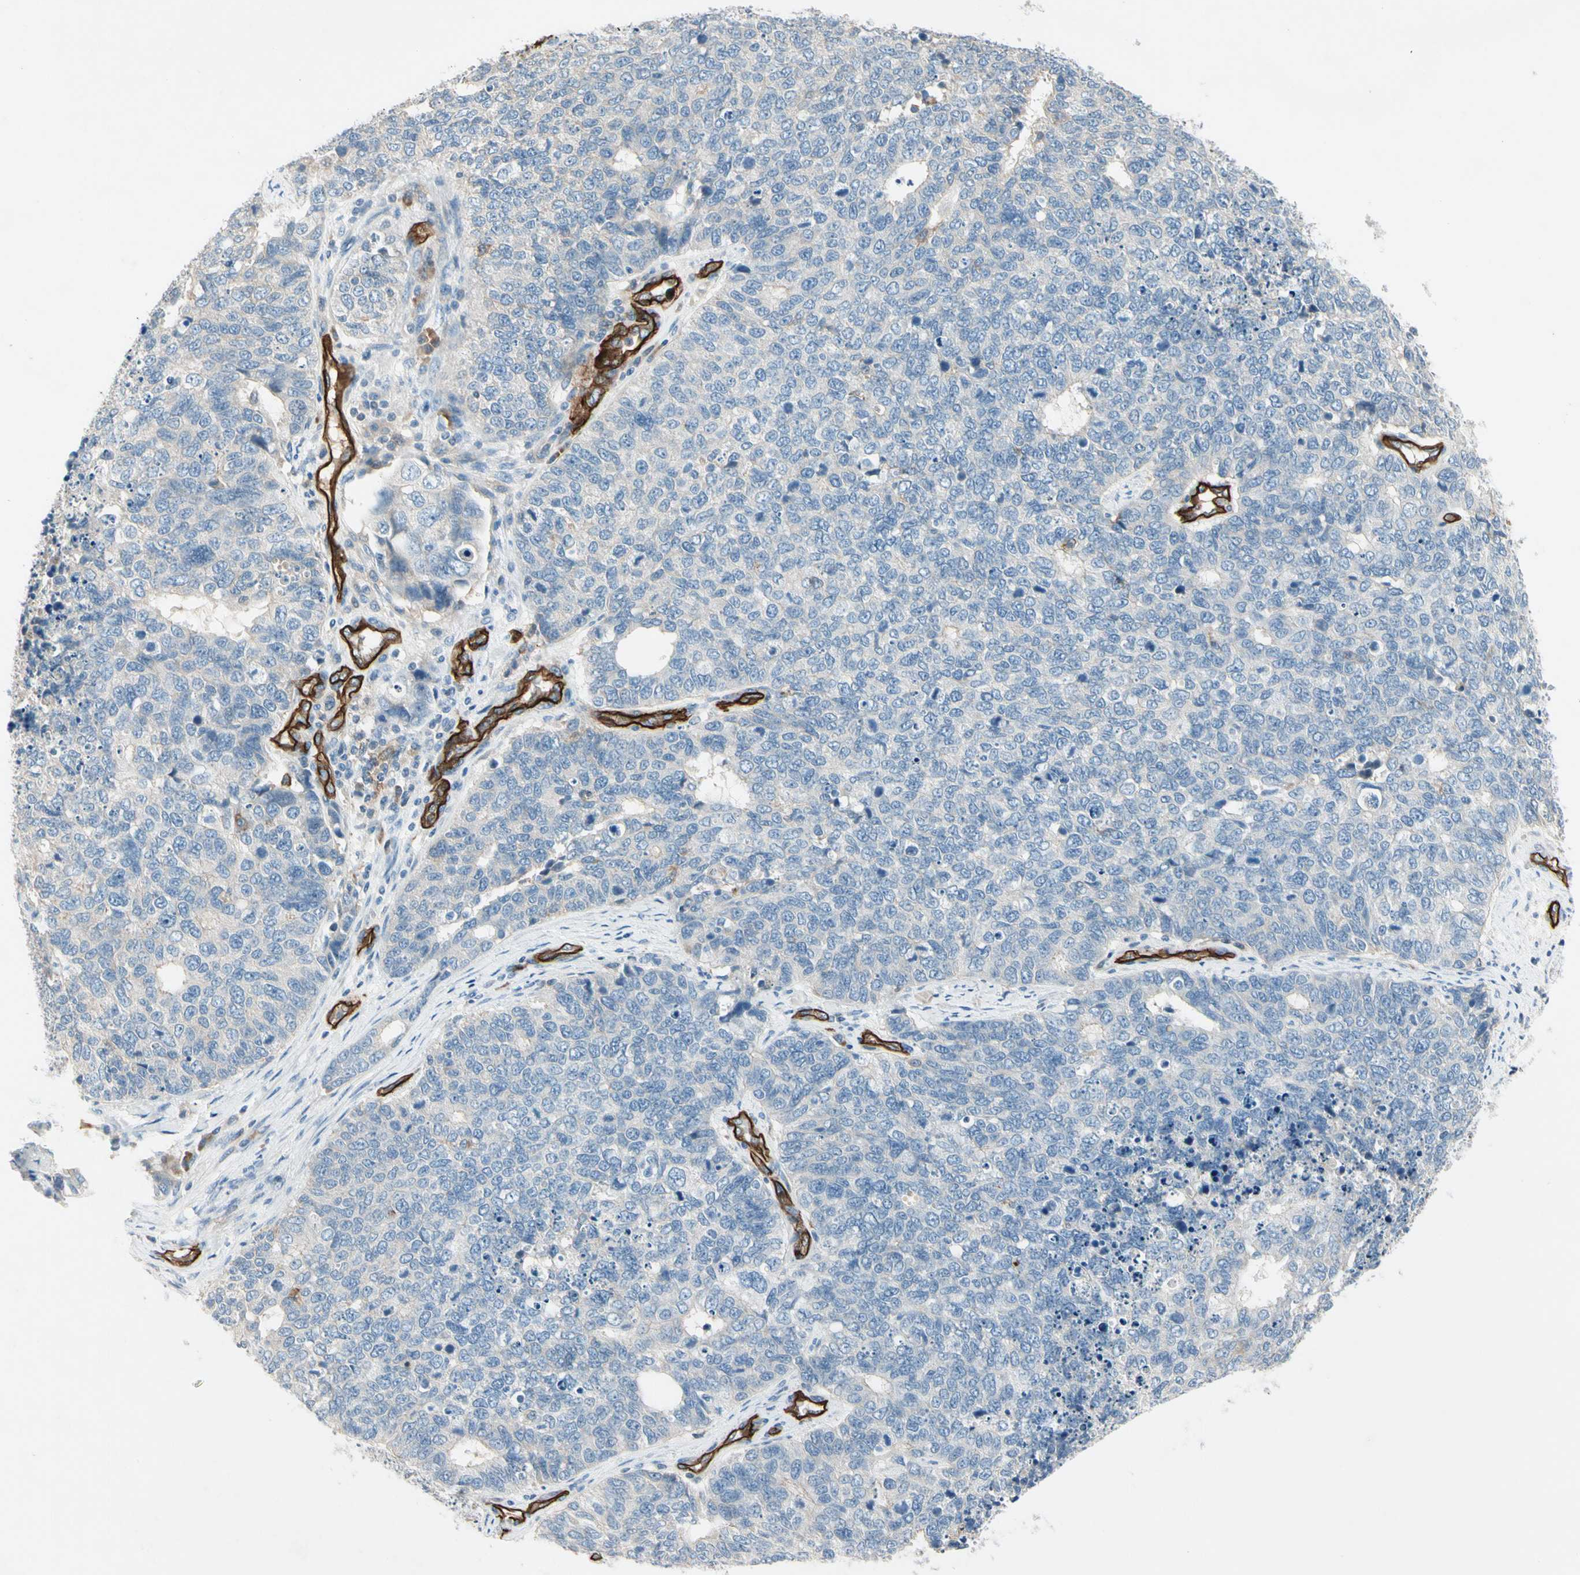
{"staining": {"intensity": "negative", "quantity": "none", "location": "none"}, "tissue": "cervical cancer", "cell_type": "Tumor cells", "image_type": "cancer", "snomed": [{"axis": "morphology", "description": "Squamous cell carcinoma, NOS"}, {"axis": "topography", "description": "Cervix"}], "caption": "High magnification brightfield microscopy of cervical cancer stained with DAB (3,3'-diaminobenzidine) (brown) and counterstained with hematoxylin (blue): tumor cells show no significant staining.", "gene": "CD93", "patient": {"sex": "female", "age": 63}}